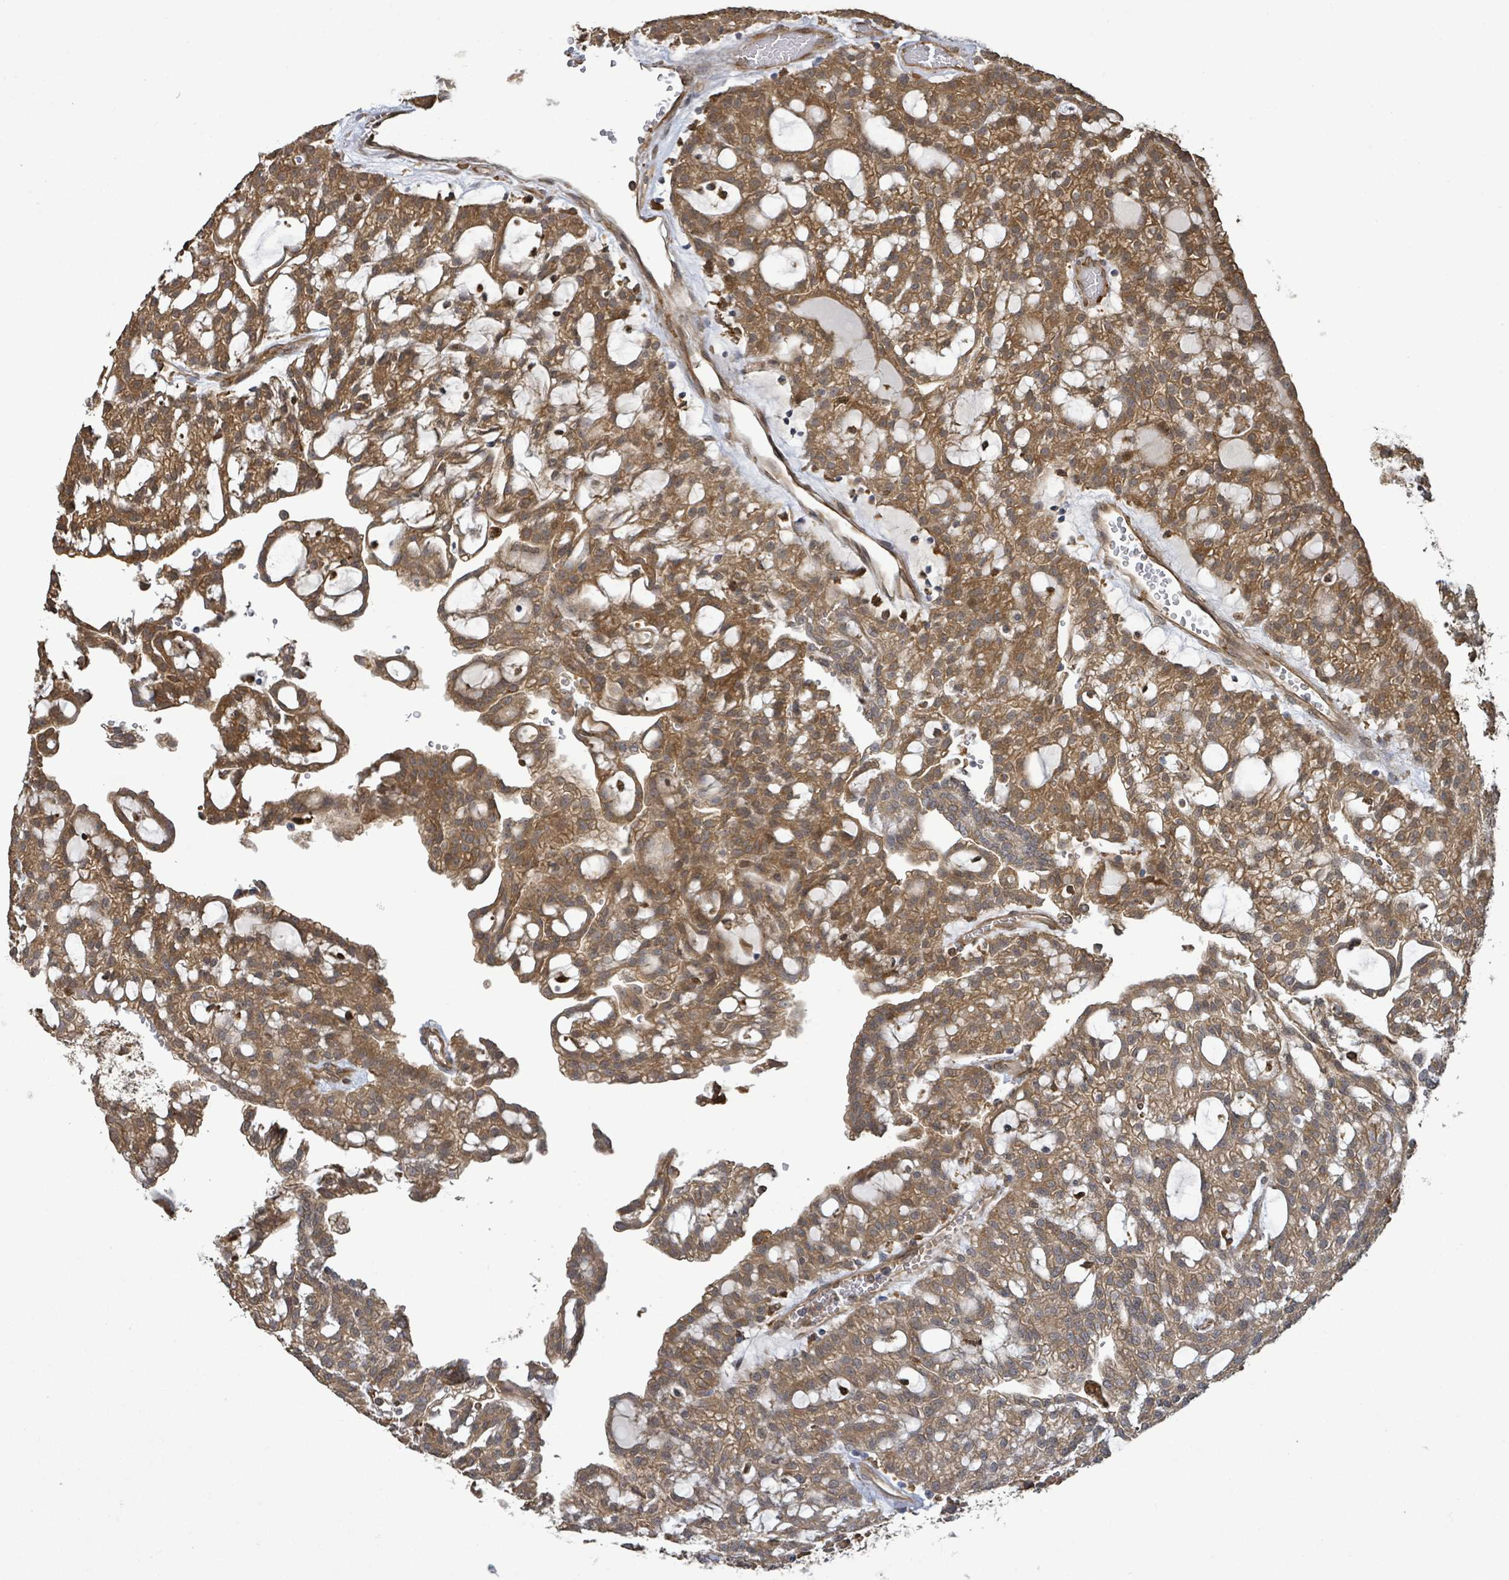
{"staining": {"intensity": "moderate", "quantity": ">75%", "location": "cytoplasmic/membranous"}, "tissue": "renal cancer", "cell_type": "Tumor cells", "image_type": "cancer", "snomed": [{"axis": "morphology", "description": "Adenocarcinoma, NOS"}, {"axis": "topography", "description": "Kidney"}], "caption": "Immunohistochemical staining of renal cancer (adenocarcinoma) exhibits moderate cytoplasmic/membranous protein expression in about >75% of tumor cells. (IHC, brightfield microscopy, high magnification).", "gene": "ARPIN", "patient": {"sex": "male", "age": 63}}